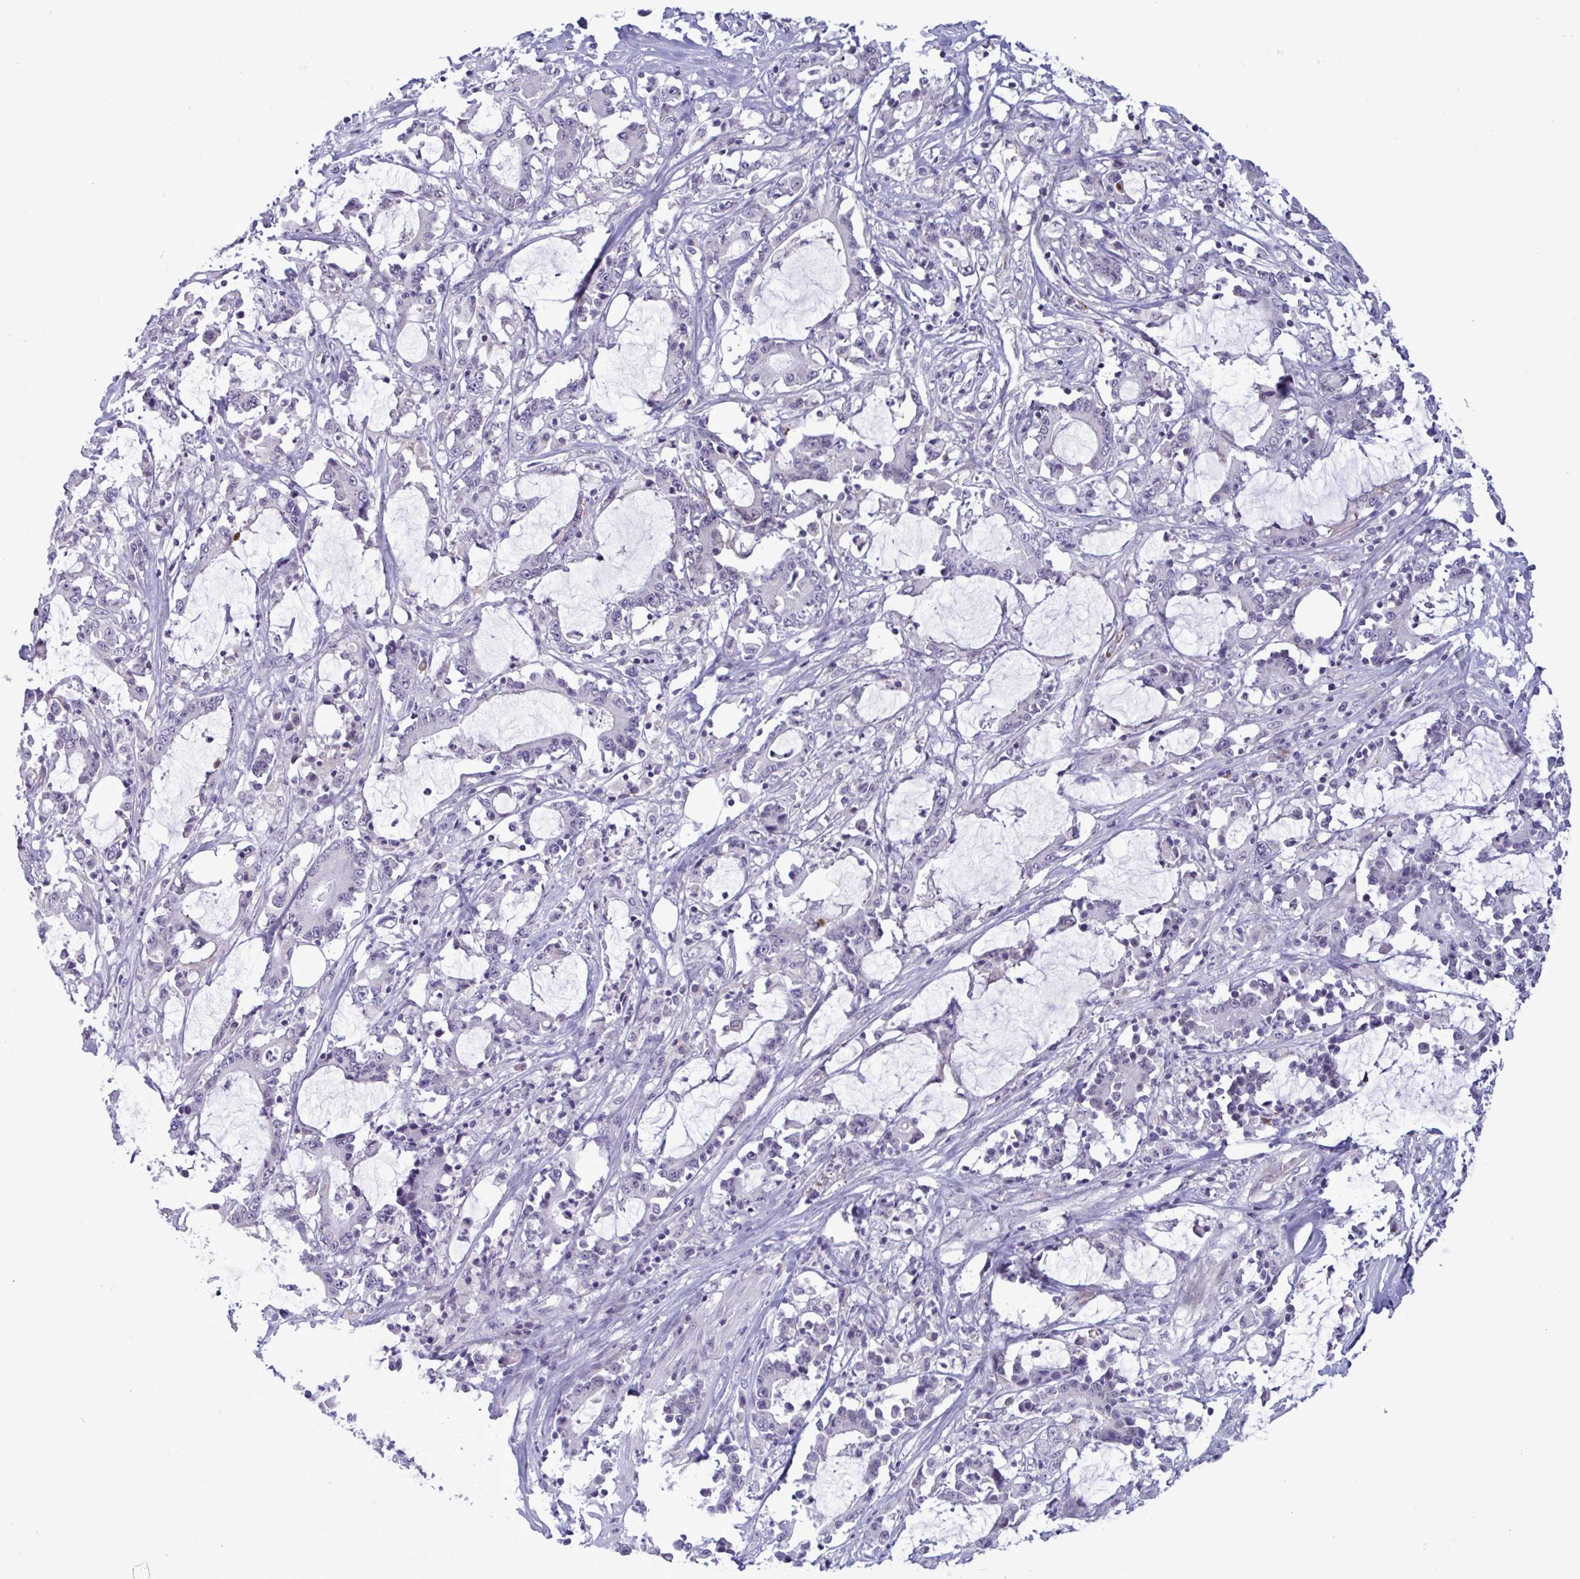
{"staining": {"intensity": "negative", "quantity": "none", "location": "none"}, "tissue": "stomach cancer", "cell_type": "Tumor cells", "image_type": "cancer", "snomed": [{"axis": "morphology", "description": "Adenocarcinoma, NOS"}, {"axis": "topography", "description": "Stomach, upper"}], "caption": "Tumor cells are negative for brown protein staining in stomach adenocarcinoma. (Stains: DAB (3,3'-diaminobenzidine) immunohistochemistry with hematoxylin counter stain, Microscopy: brightfield microscopy at high magnification).", "gene": "DOCK11", "patient": {"sex": "male", "age": 68}}